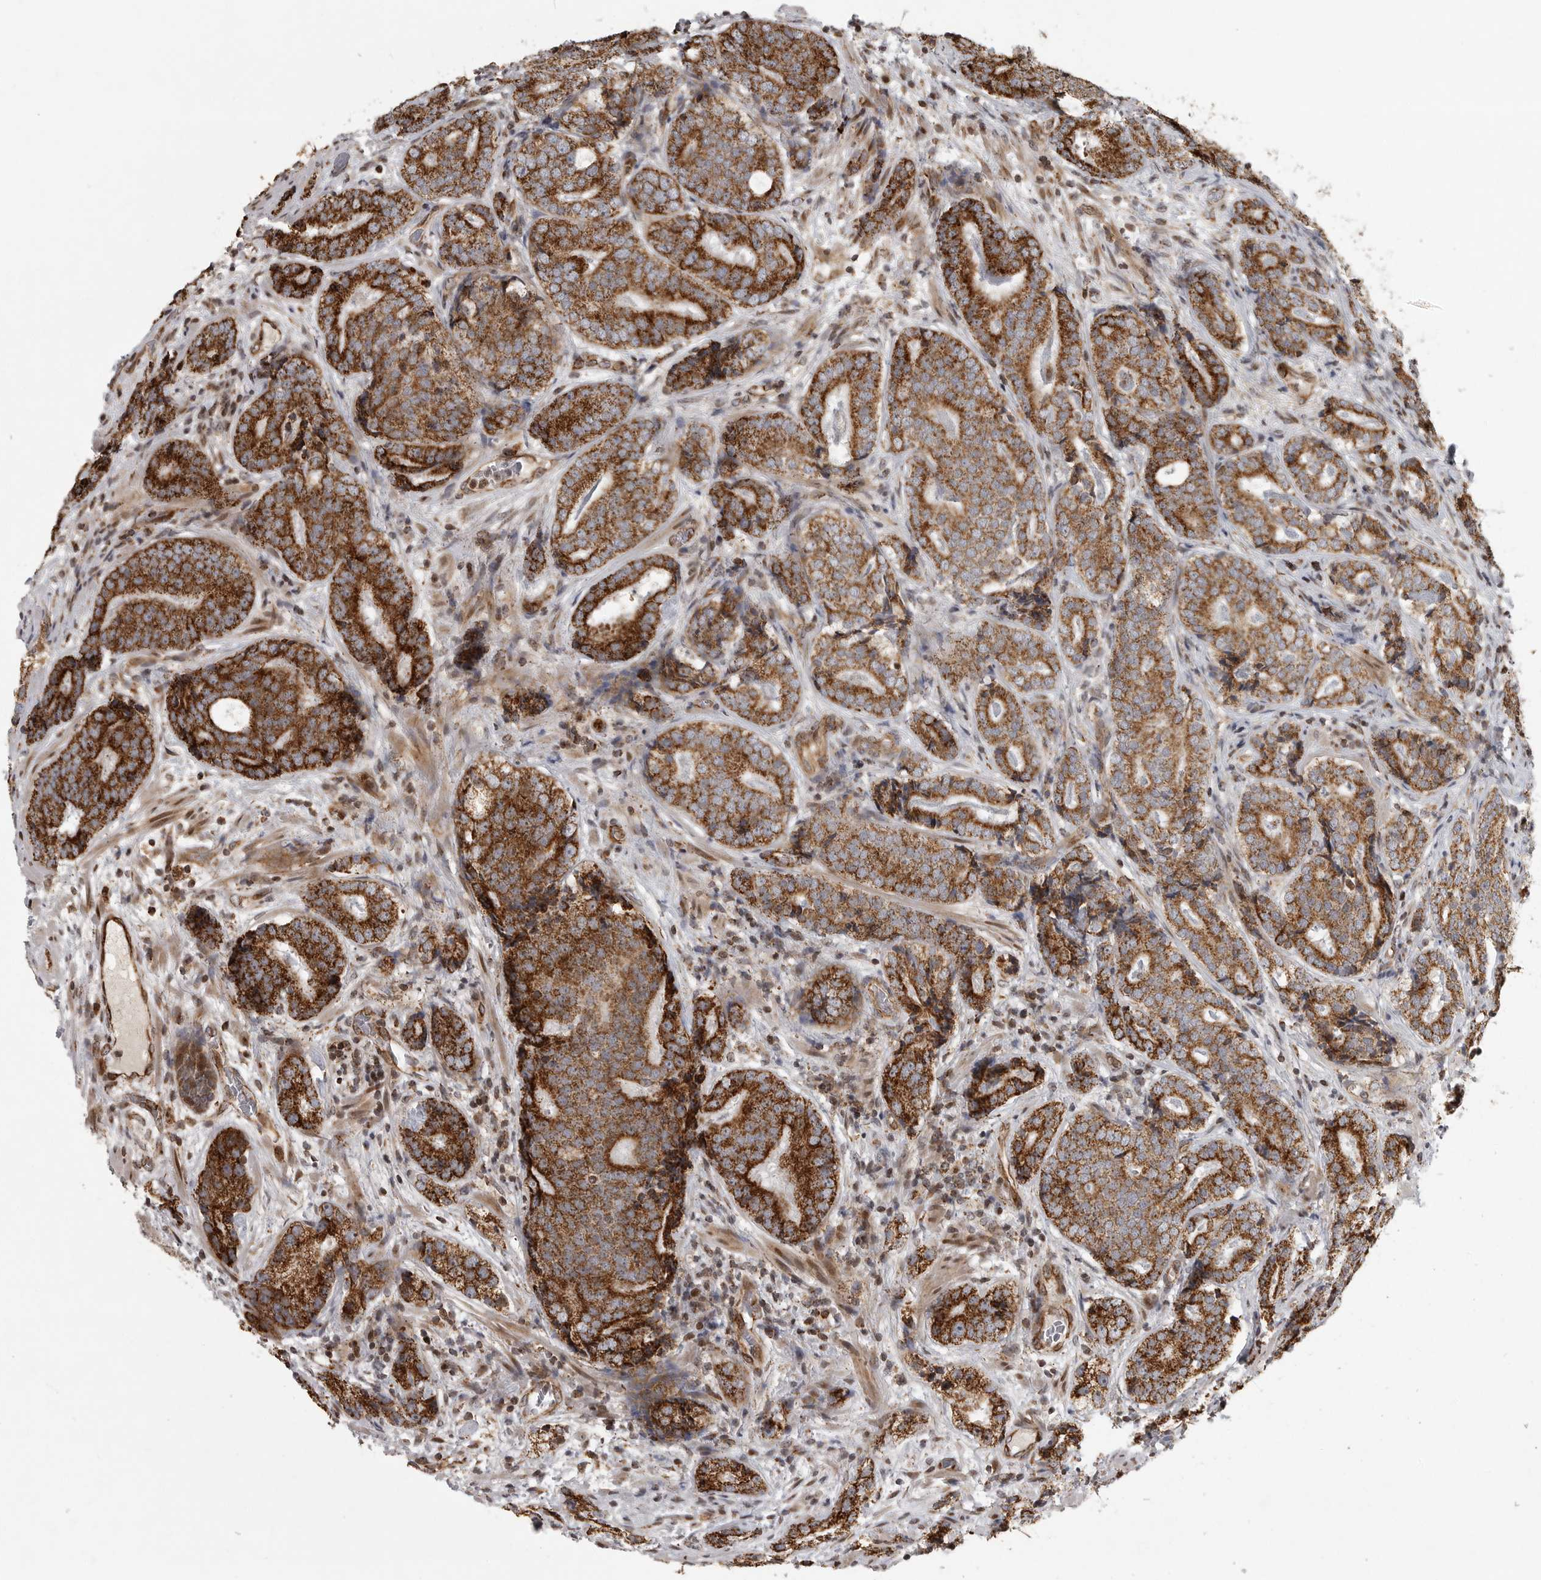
{"staining": {"intensity": "strong", "quantity": ">75%", "location": "cytoplasmic/membranous"}, "tissue": "prostate cancer", "cell_type": "Tumor cells", "image_type": "cancer", "snomed": [{"axis": "morphology", "description": "Adenocarcinoma, High grade"}, {"axis": "topography", "description": "Prostate"}], "caption": "About >75% of tumor cells in high-grade adenocarcinoma (prostate) reveal strong cytoplasmic/membranous protein positivity as visualized by brown immunohistochemical staining.", "gene": "NARS2", "patient": {"sex": "male", "age": 56}}